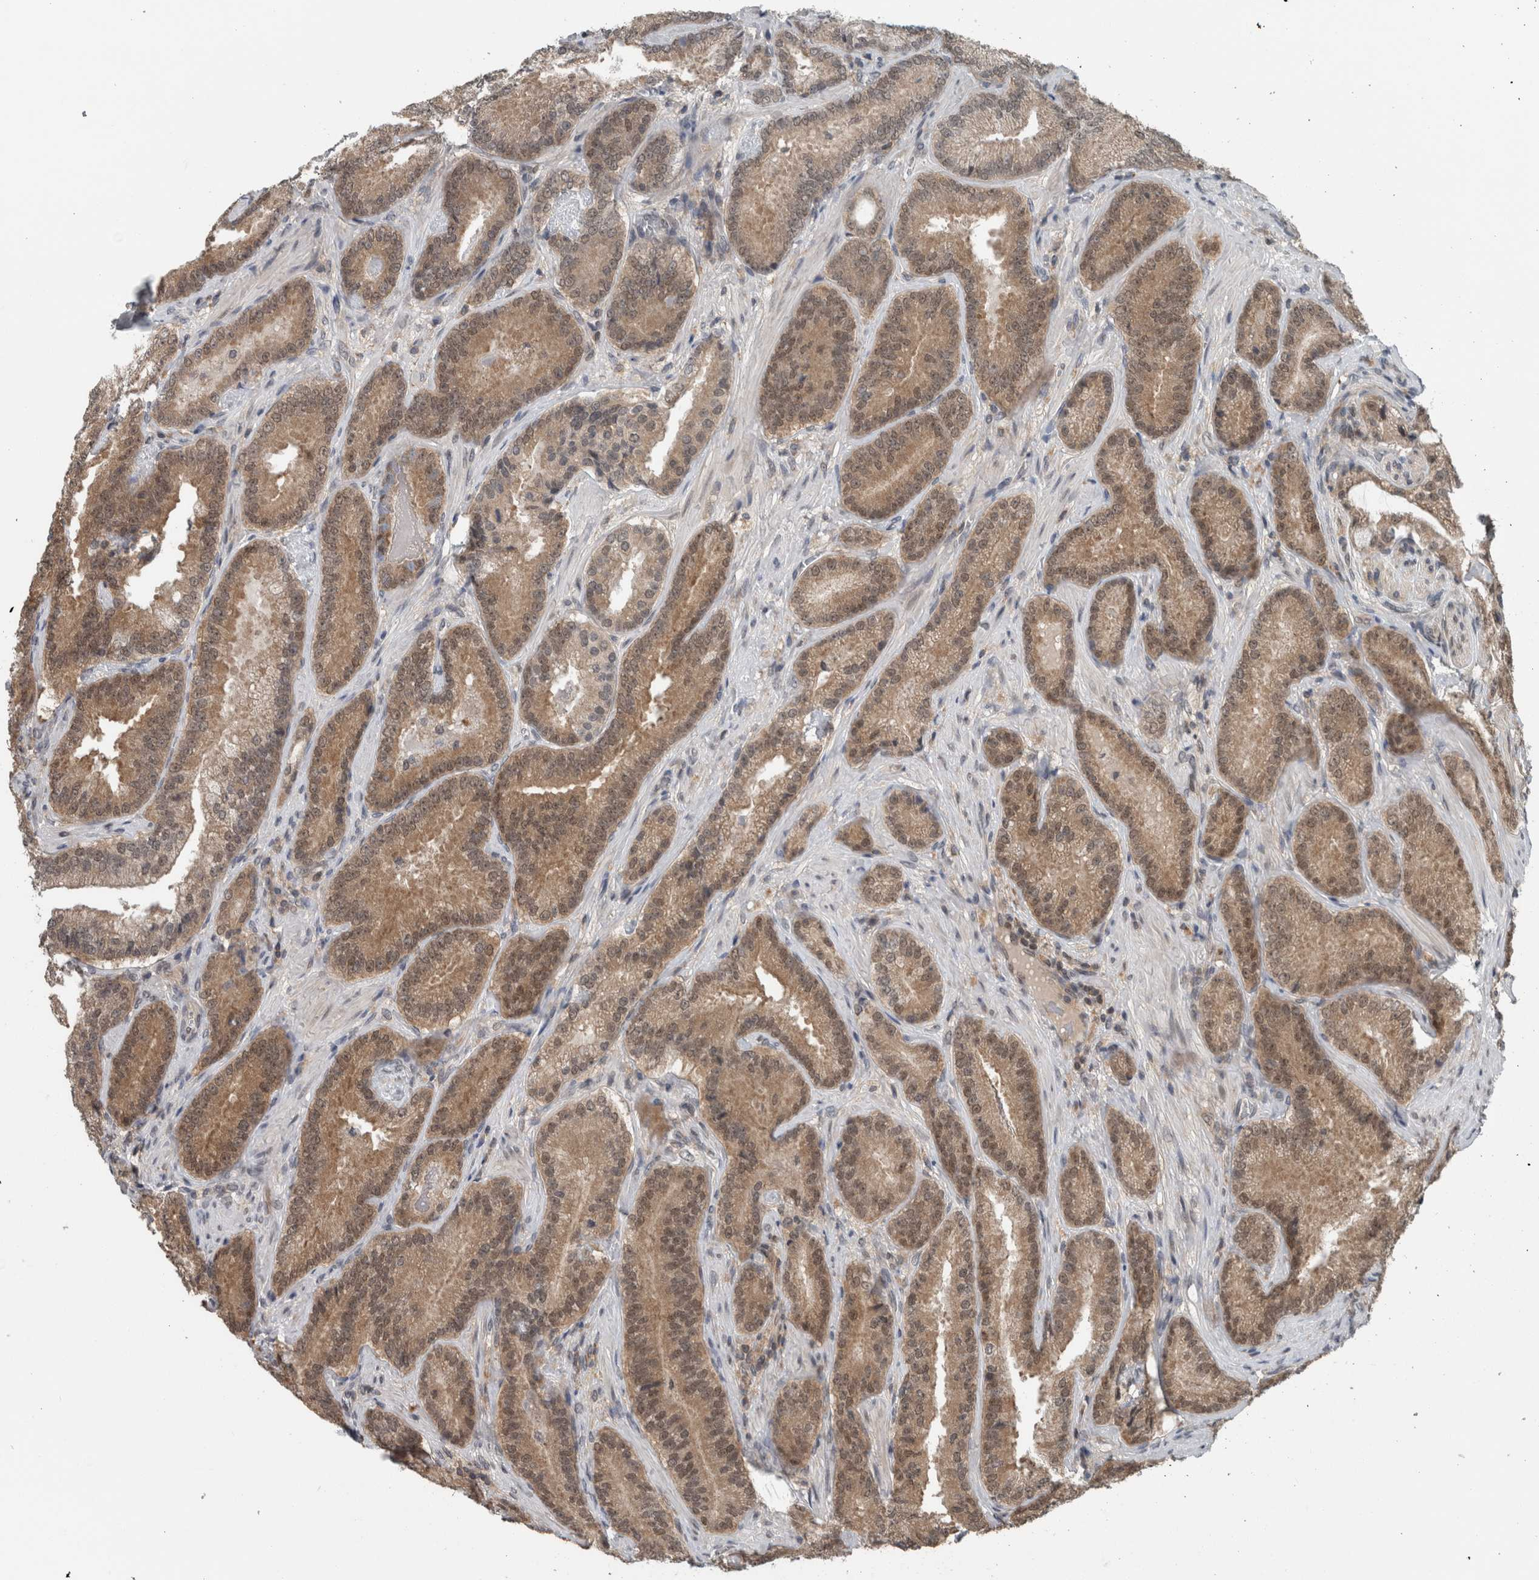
{"staining": {"intensity": "weak", "quantity": ">75%", "location": "cytoplasmic/membranous,nuclear"}, "tissue": "prostate cancer", "cell_type": "Tumor cells", "image_type": "cancer", "snomed": [{"axis": "morphology", "description": "Adenocarcinoma, Low grade"}, {"axis": "topography", "description": "Prostate"}], "caption": "Immunohistochemical staining of prostate cancer (low-grade adenocarcinoma) shows low levels of weak cytoplasmic/membranous and nuclear expression in about >75% of tumor cells. (Stains: DAB (3,3'-diaminobenzidine) in brown, nuclei in blue, Microscopy: brightfield microscopy at high magnification).", "gene": "SPAG7", "patient": {"sex": "male", "age": 51}}